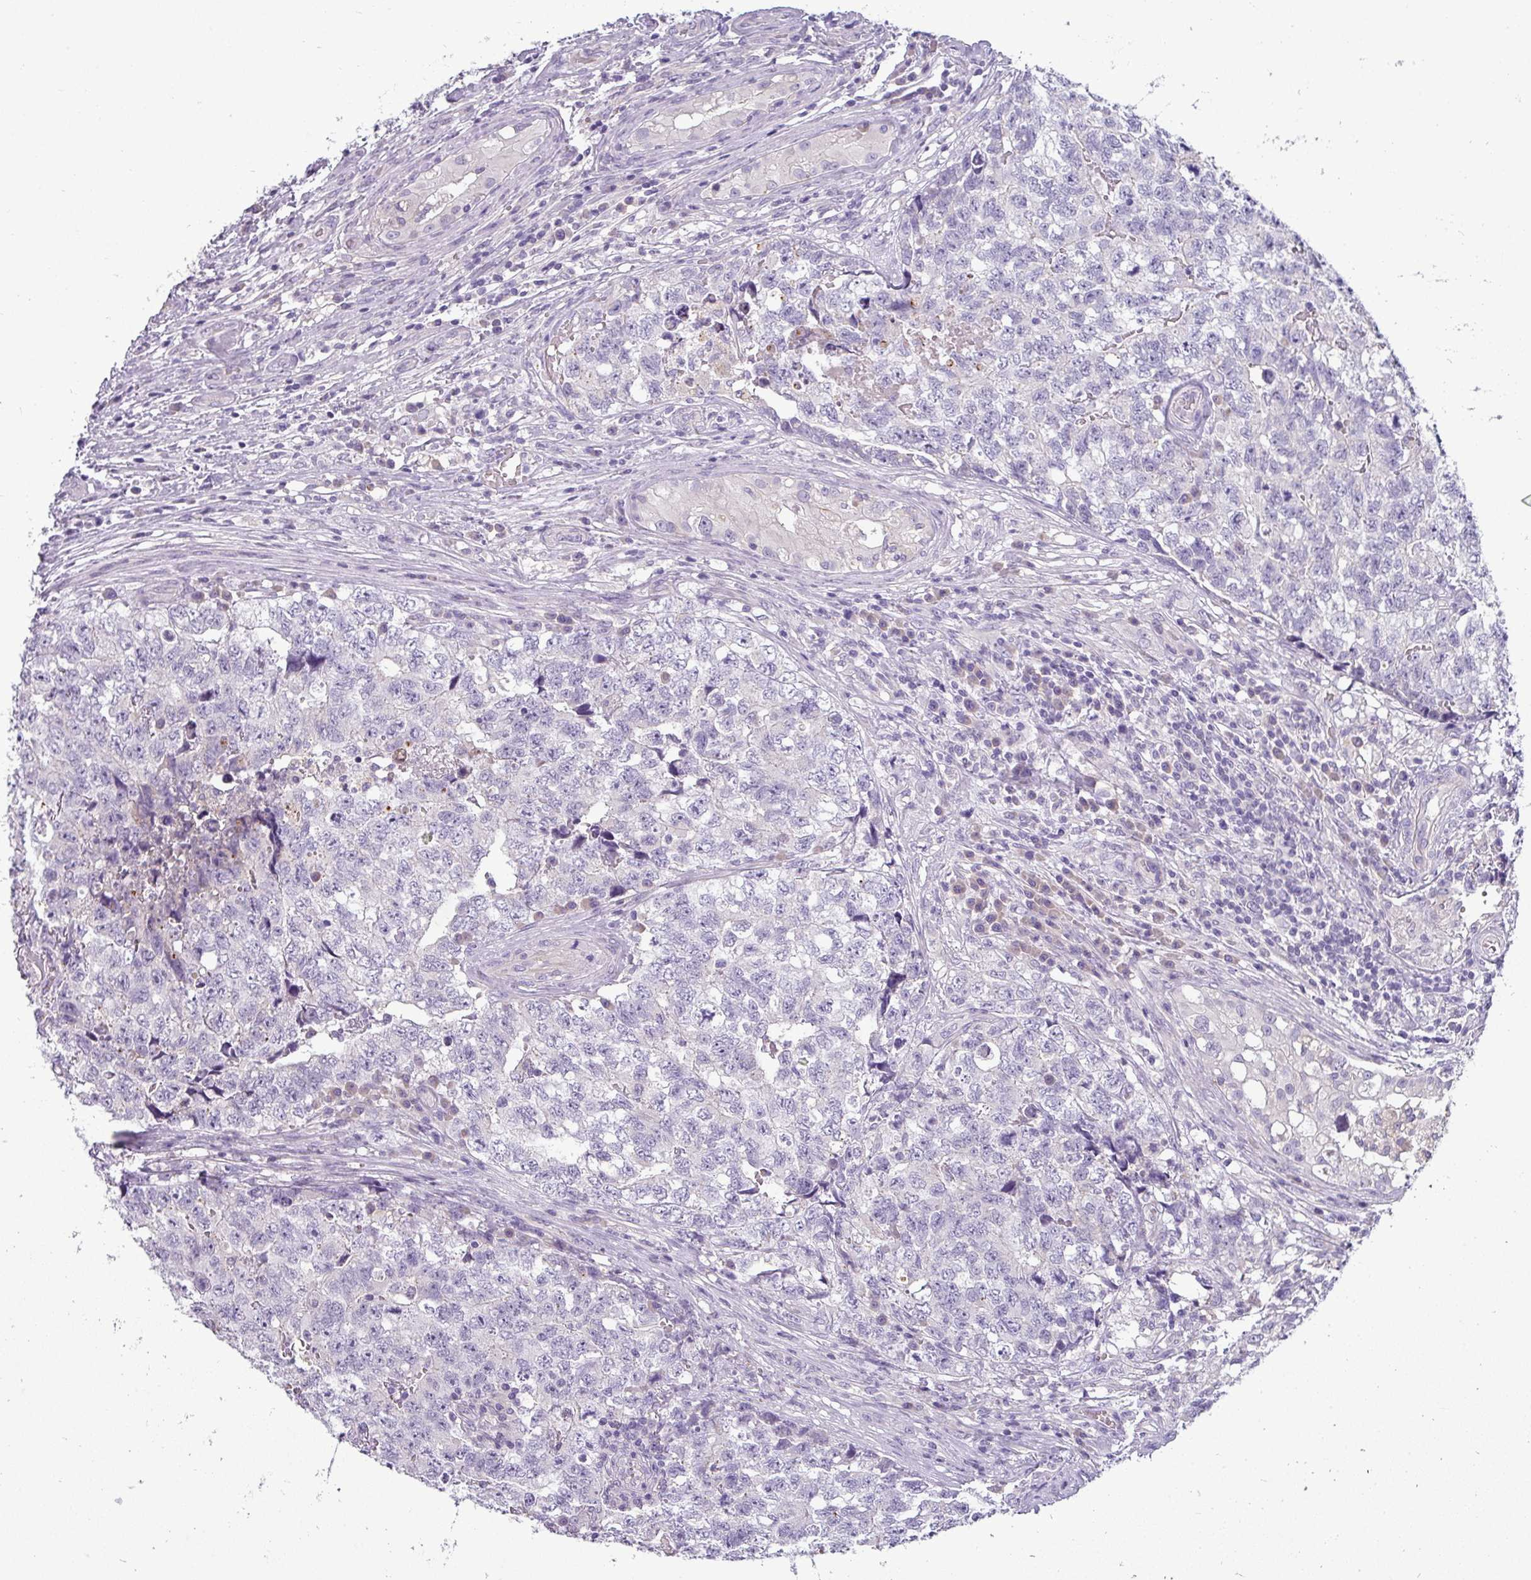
{"staining": {"intensity": "negative", "quantity": "none", "location": "none"}, "tissue": "testis cancer", "cell_type": "Tumor cells", "image_type": "cancer", "snomed": [{"axis": "morphology", "description": "Carcinoma, Embryonal, NOS"}, {"axis": "topography", "description": "Testis"}], "caption": "A high-resolution micrograph shows IHC staining of testis cancer (embryonal carcinoma), which exhibits no significant expression in tumor cells.", "gene": "ASXL3", "patient": {"sex": "male", "age": 31}}